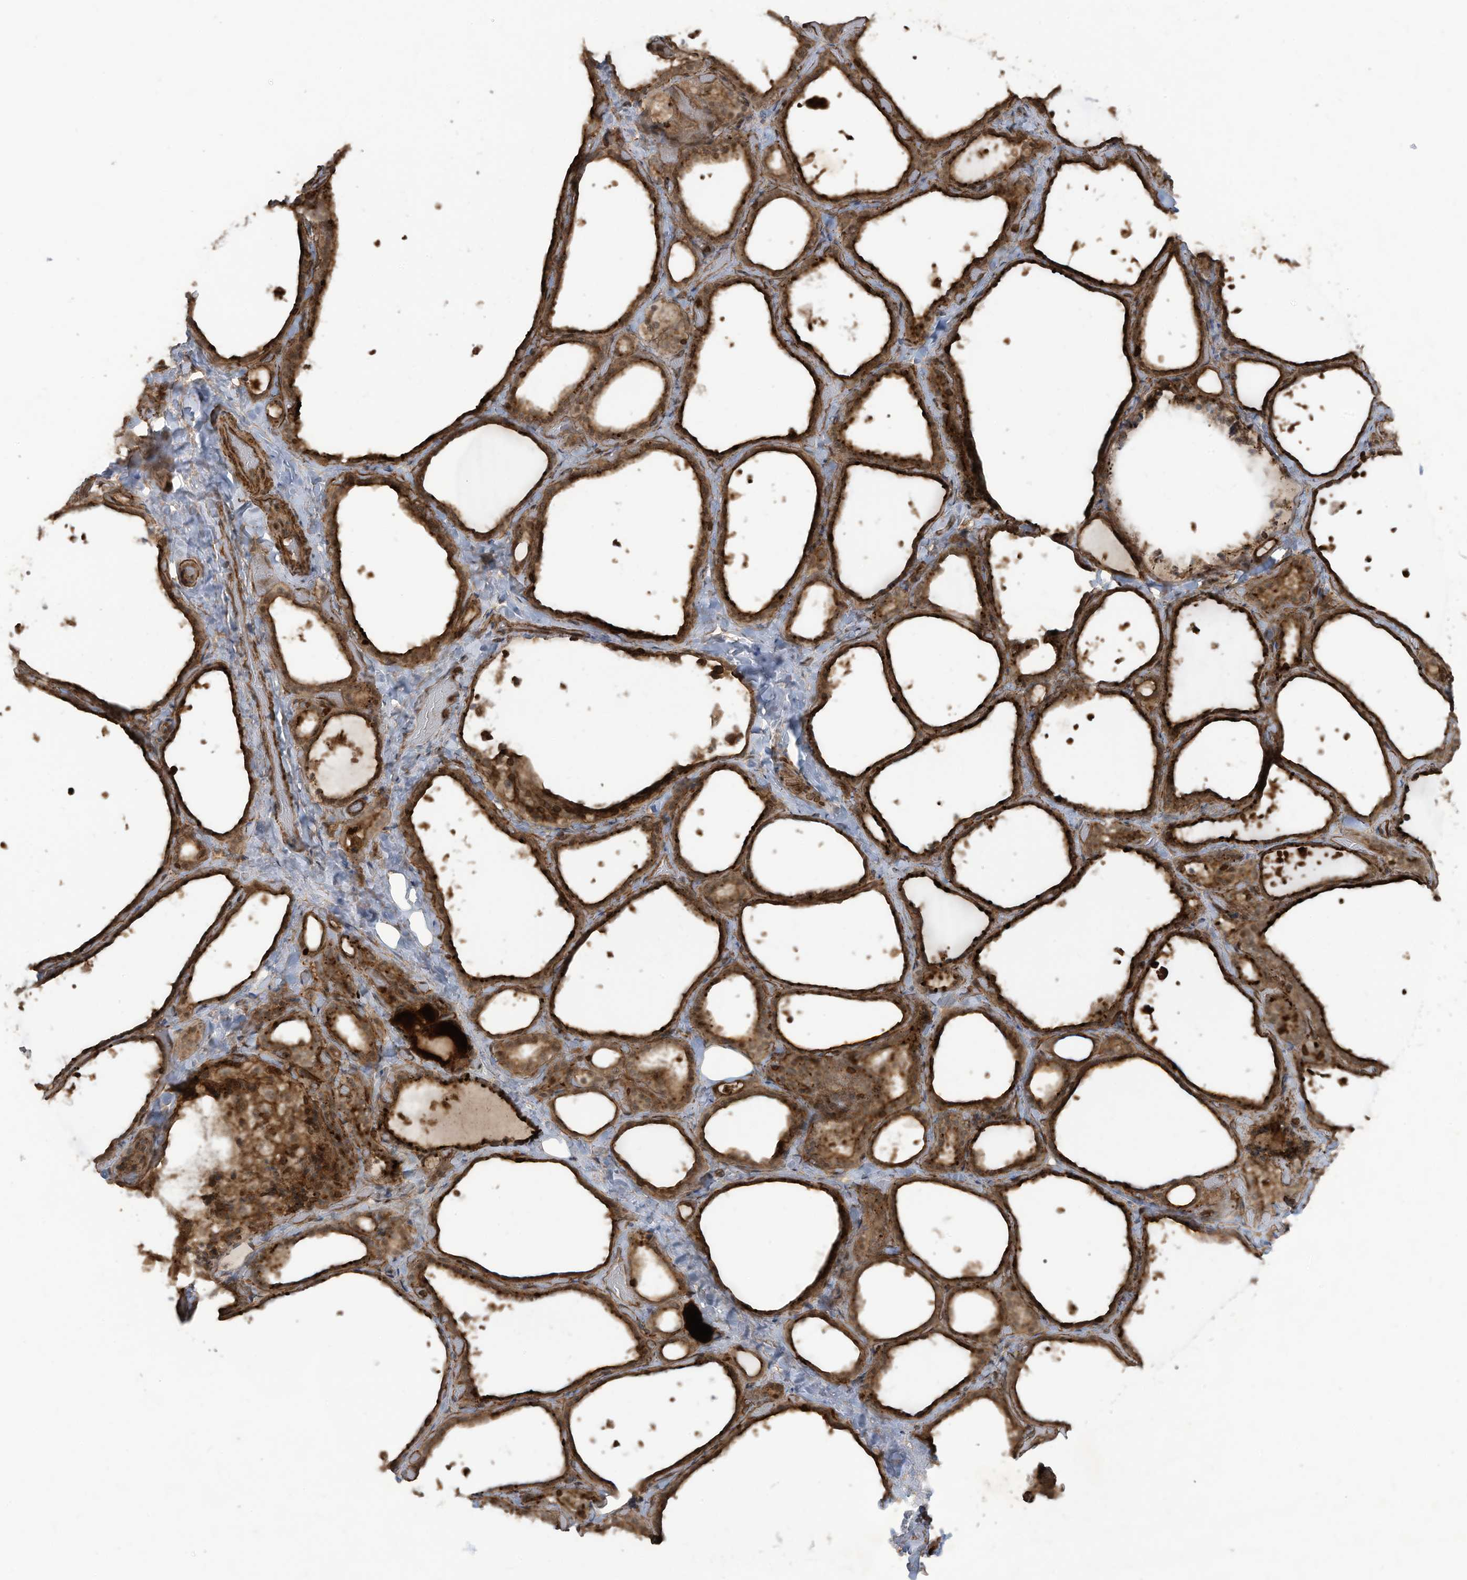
{"staining": {"intensity": "strong", "quantity": ">75%", "location": "cytoplasmic/membranous"}, "tissue": "thyroid gland", "cell_type": "Glandular cells", "image_type": "normal", "snomed": [{"axis": "morphology", "description": "Normal tissue, NOS"}, {"axis": "topography", "description": "Thyroid gland"}], "caption": "Immunohistochemistry staining of normal thyroid gland, which exhibits high levels of strong cytoplasmic/membranous positivity in approximately >75% of glandular cells indicating strong cytoplasmic/membranous protein staining. The staining was performed using DAB (brown) for protein detection and nuclei were counterstained in hematoxylin (blue).", "gene": "DDIT4", "patient": {"sex": "female", "age": 44}}